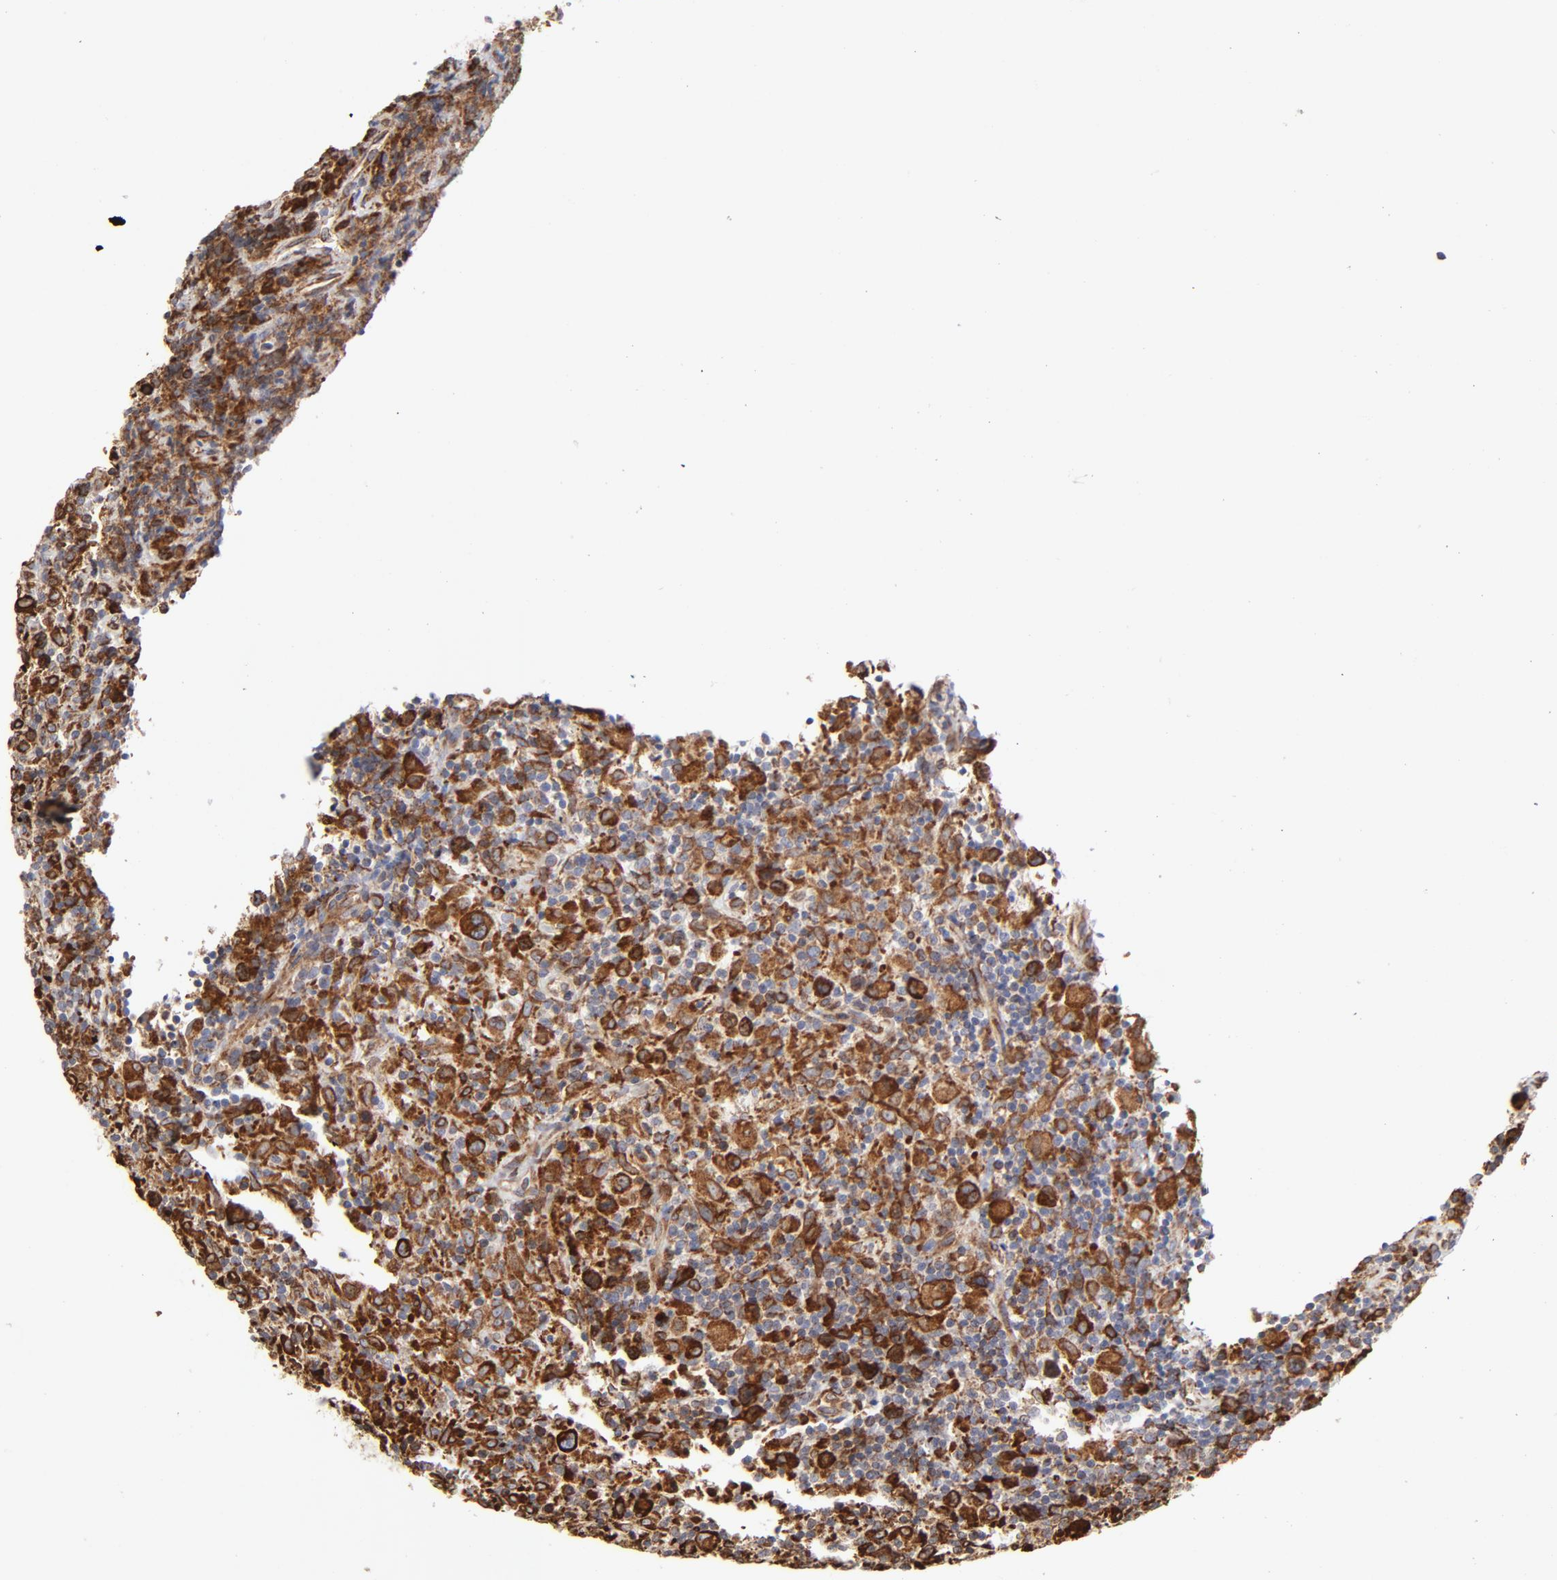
{"staining": {"intensity": "strong", "quantity": "25%-75%", "location": "cytoplasmic/membranous"}, "tissue": "lymphoma", "cell_type": "Tumor cells", "image_type": "cancer", "snomed": [{"axis": "morphology", "description": "Hodgkin's disease, NOS"}, {"axis": "topography", "description": "Lymph node"}], "caption": "This is an image of immunohistochemistry (IHC) staining of lymphoma, which shows strong staining in the cytoplasmic/membranous of tumor cells.", "gene": "CANX", "patient": {"sex": "male", "age": 65}}